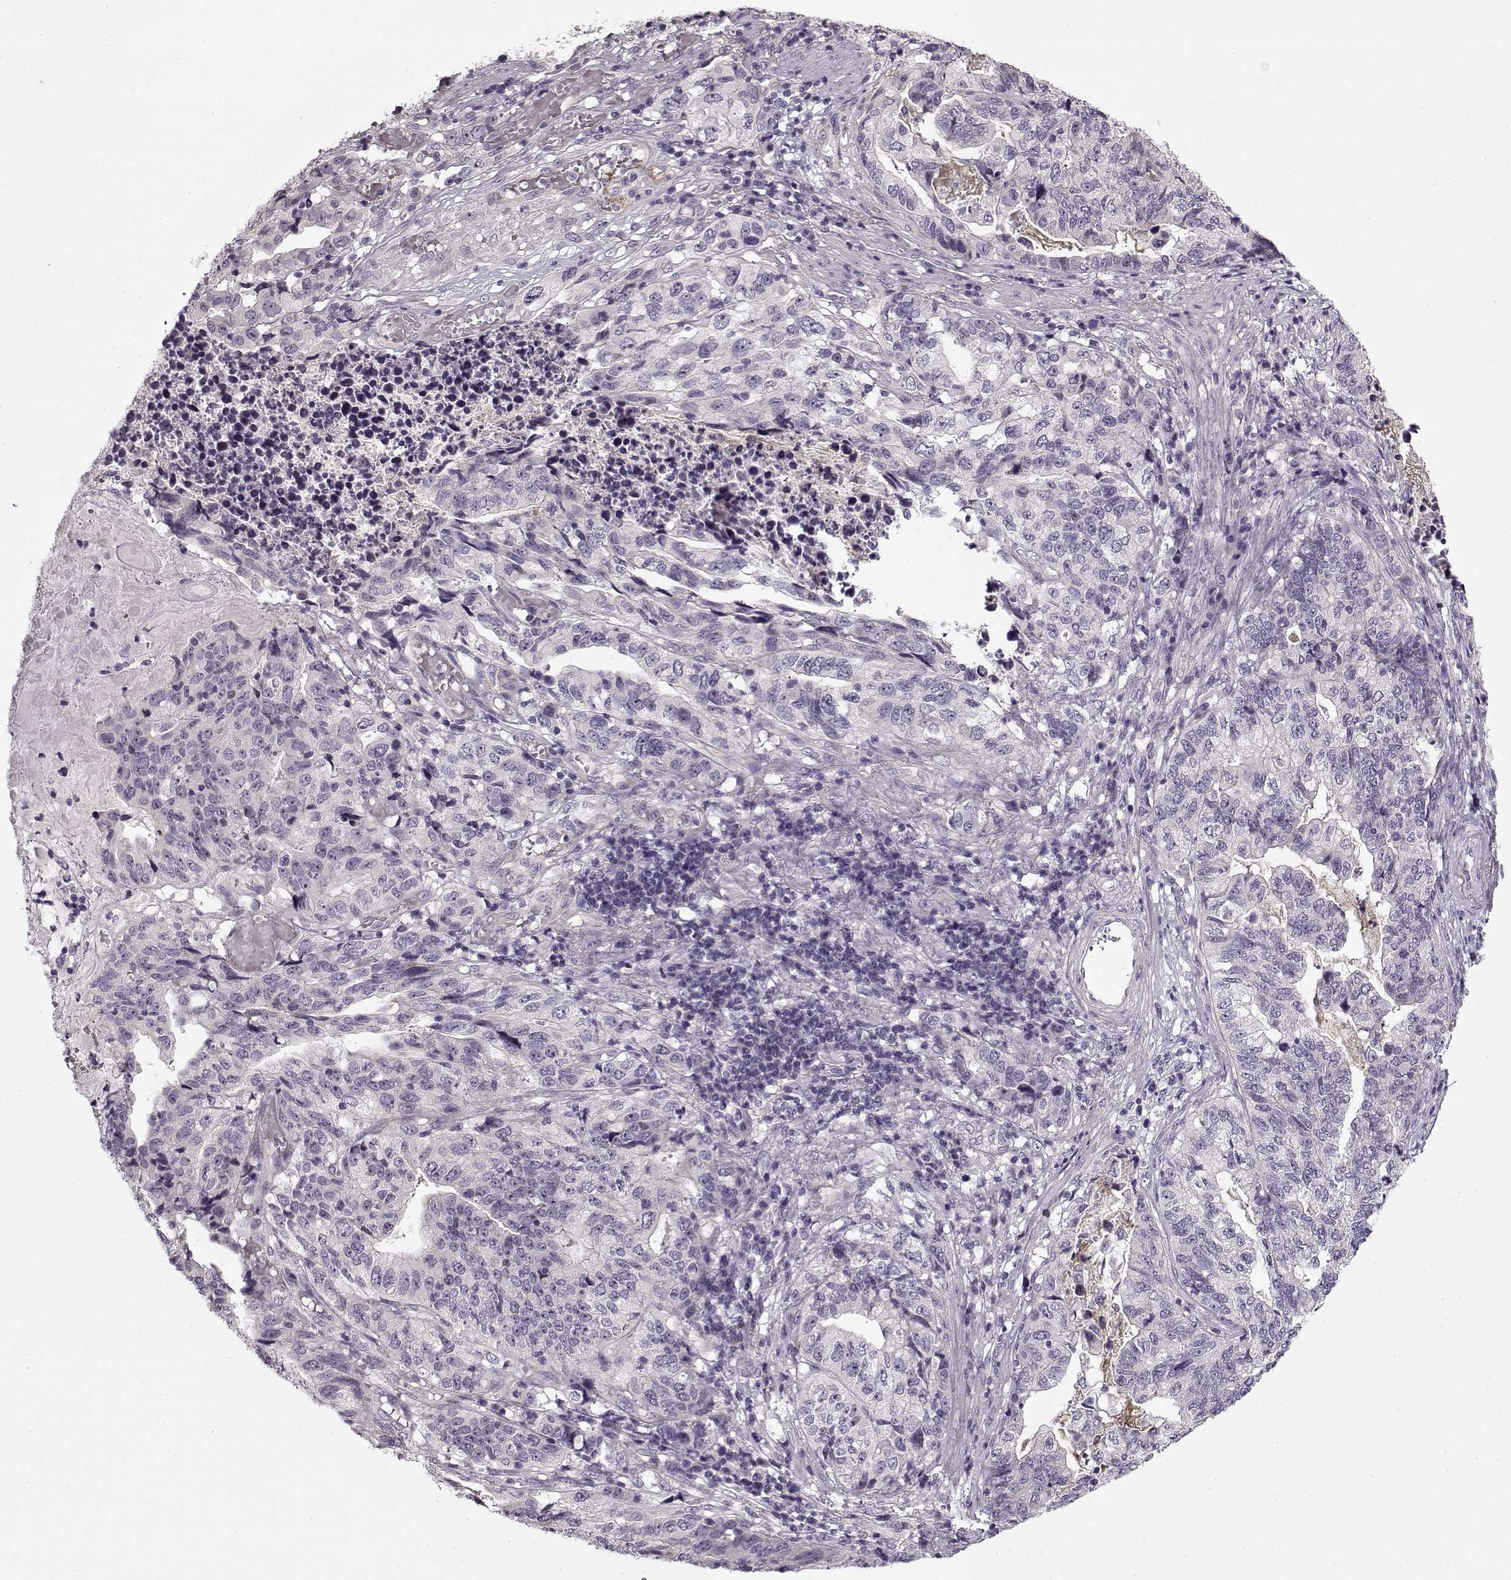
{"staining": {"intensity": "negative", "quantity": "none", "location": "none"}, "tissue": "stomach cancer", "cell_type": "Tumor cells", "image_type": "cancer", "snomed": [{"axis": "morphology", "description": "Adenocarcinoma, NOS"}, {"axis": "topography", "description": "Stomach, upper"}], "caption": "Tumor cells show no significant protein positivity in adenocarcinoma (stomach).", "gene": "PNMT", "patient": {"sex": "female", "age": 67}}